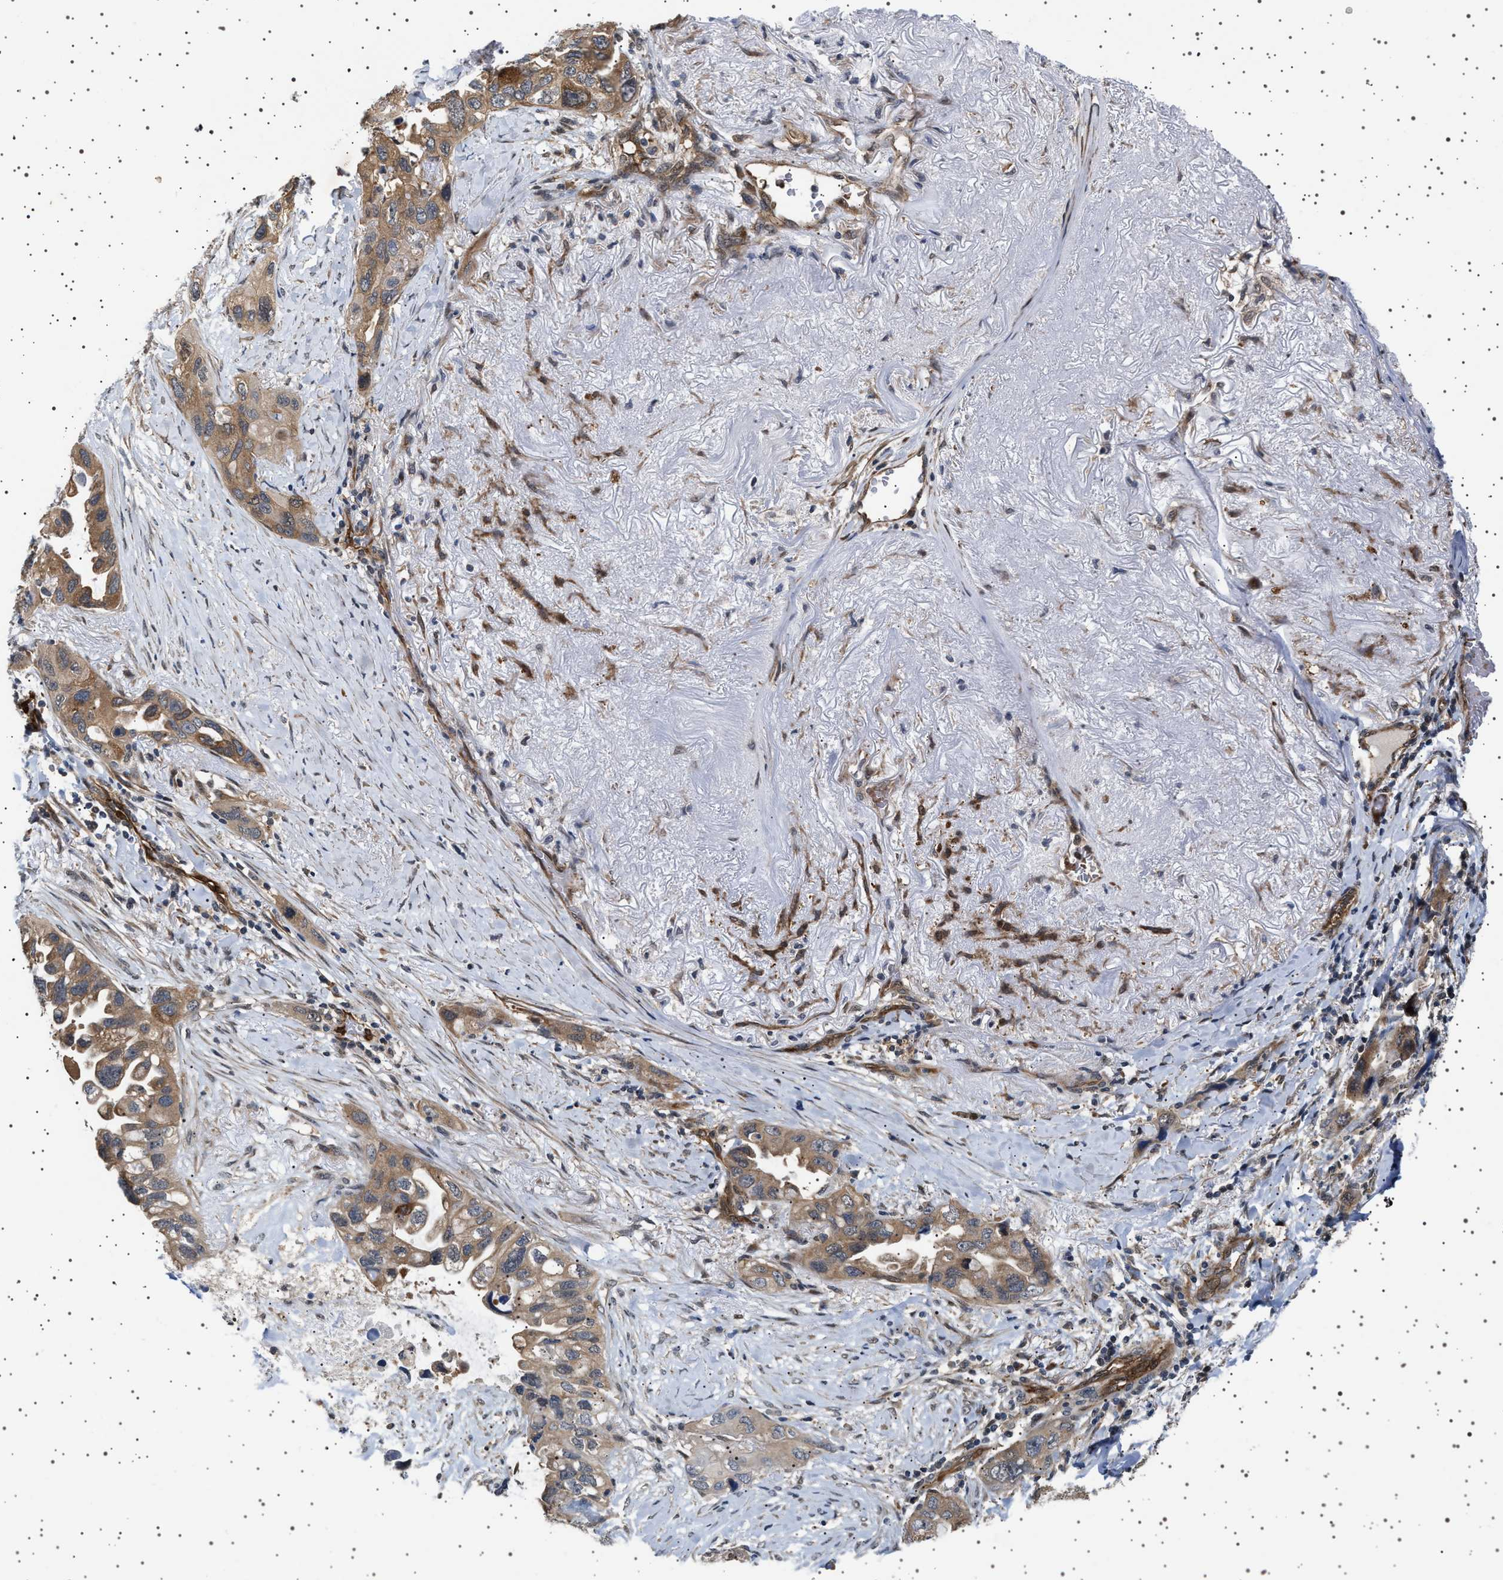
{"staining": {"intensity": "moderate", "quantity": "25%-75%", "location": "cytoplasmic/membranous"}, "tissue": "lung cancer", "cell_type": "Tumor cells", "image_type": "cancer", "snomed": [{"axis": "morphology", "description": "Squamous cell carcinoma, NOS"}, {"axis": "topography", "description": "Lung"}], "caption": "A brown stain labels moderate cytoplasmic/membranous positivity of a protein in human lung cancer tumor cells.", "gene": "BAG3", "patient": {"sex": "female", "age": 73}}